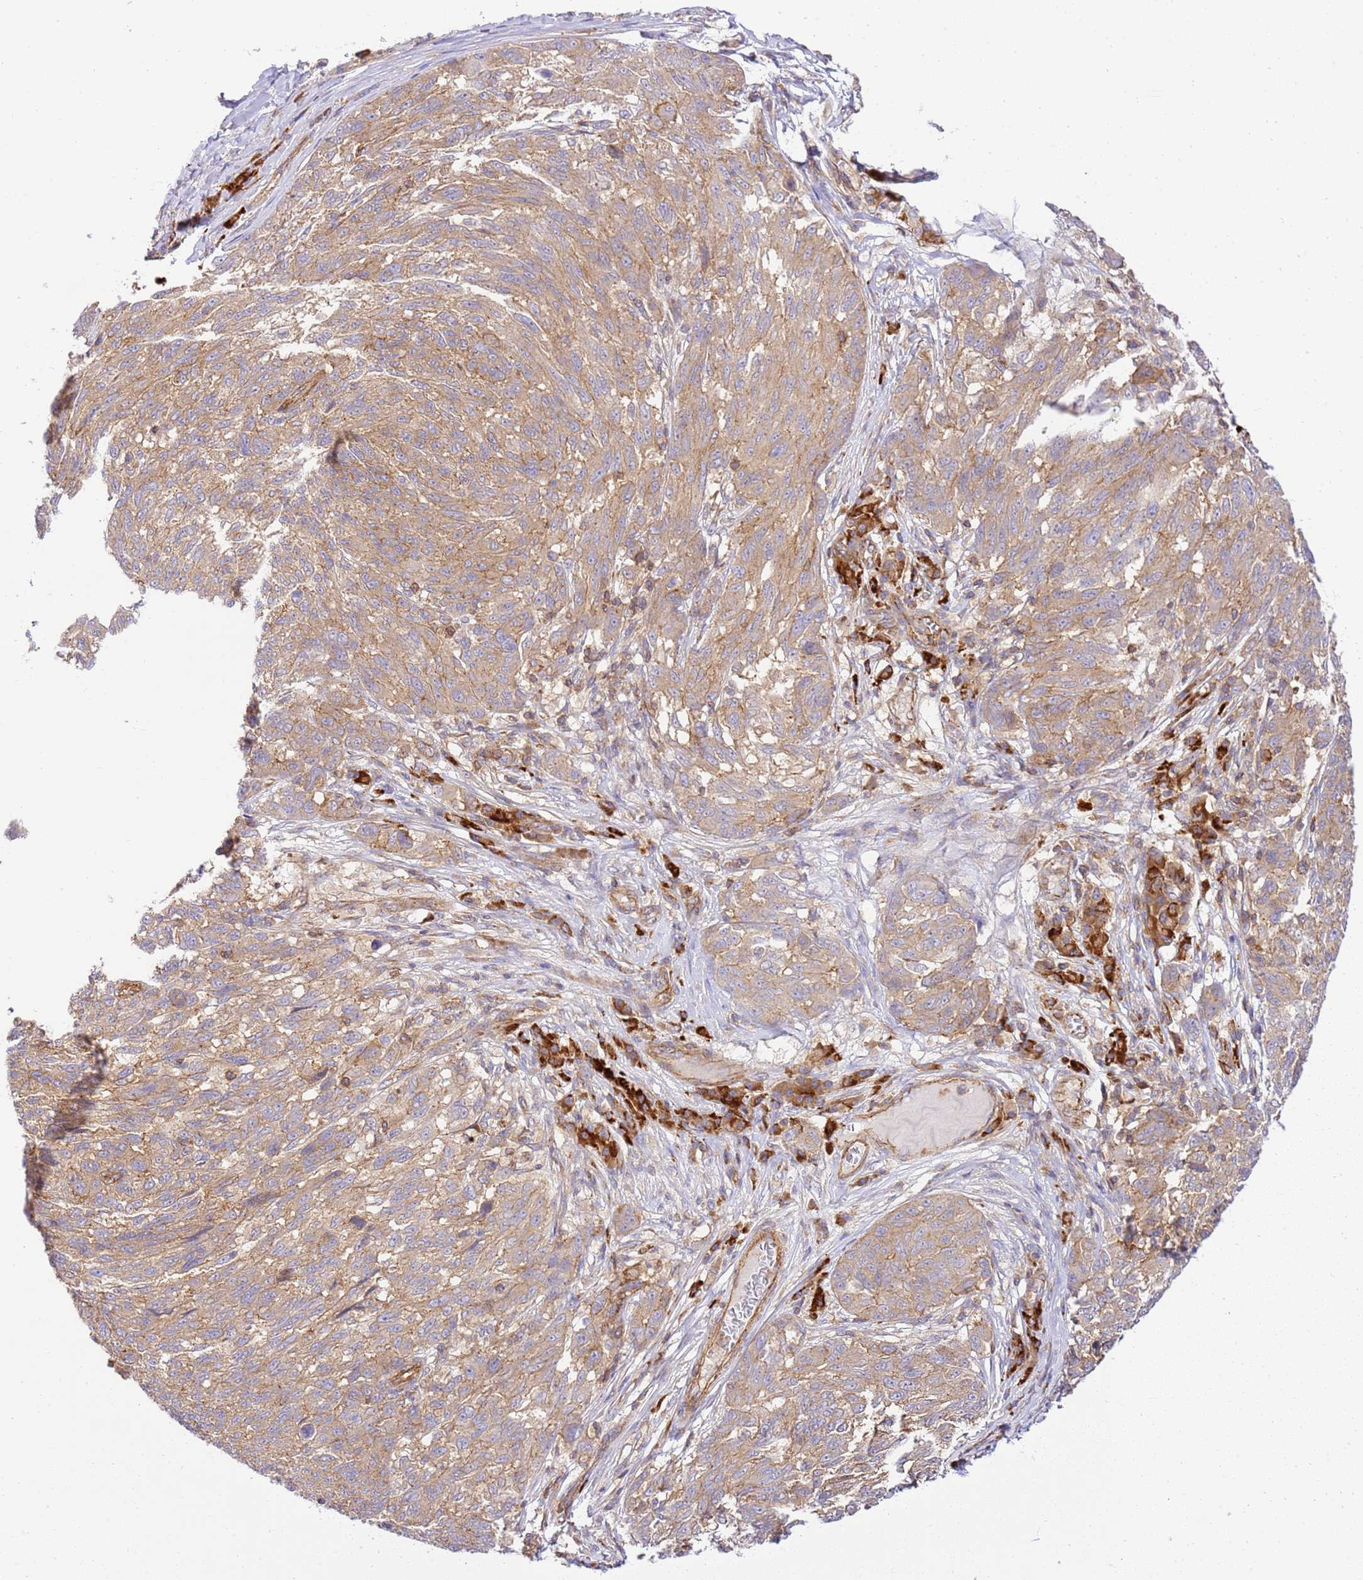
{"staining": {"intensity": "weak", "quantity": ">75%", "location": "cytoplasmic/membranous"}, "tissue": "melanoma", "cell_type": "Tumor cells", "image_type": "cancer", "snomed": [{"axis": "morphology", "description": "Malignant melanoma, NOS"}, {"axis": "topography", "description": "Skin"}], "caption": "Immunohistochemical staining of human malignant melanoma displays low levels of weak cytoplasmic/membranous staining in approximately >75% of tumor cells. Using DAB (brown) and hematoxylin (blue) stains, captured at high magnification using brightfield microscopy.", "gene": "EFCAB8", "patient": {"sex": "male", "age": 53}}